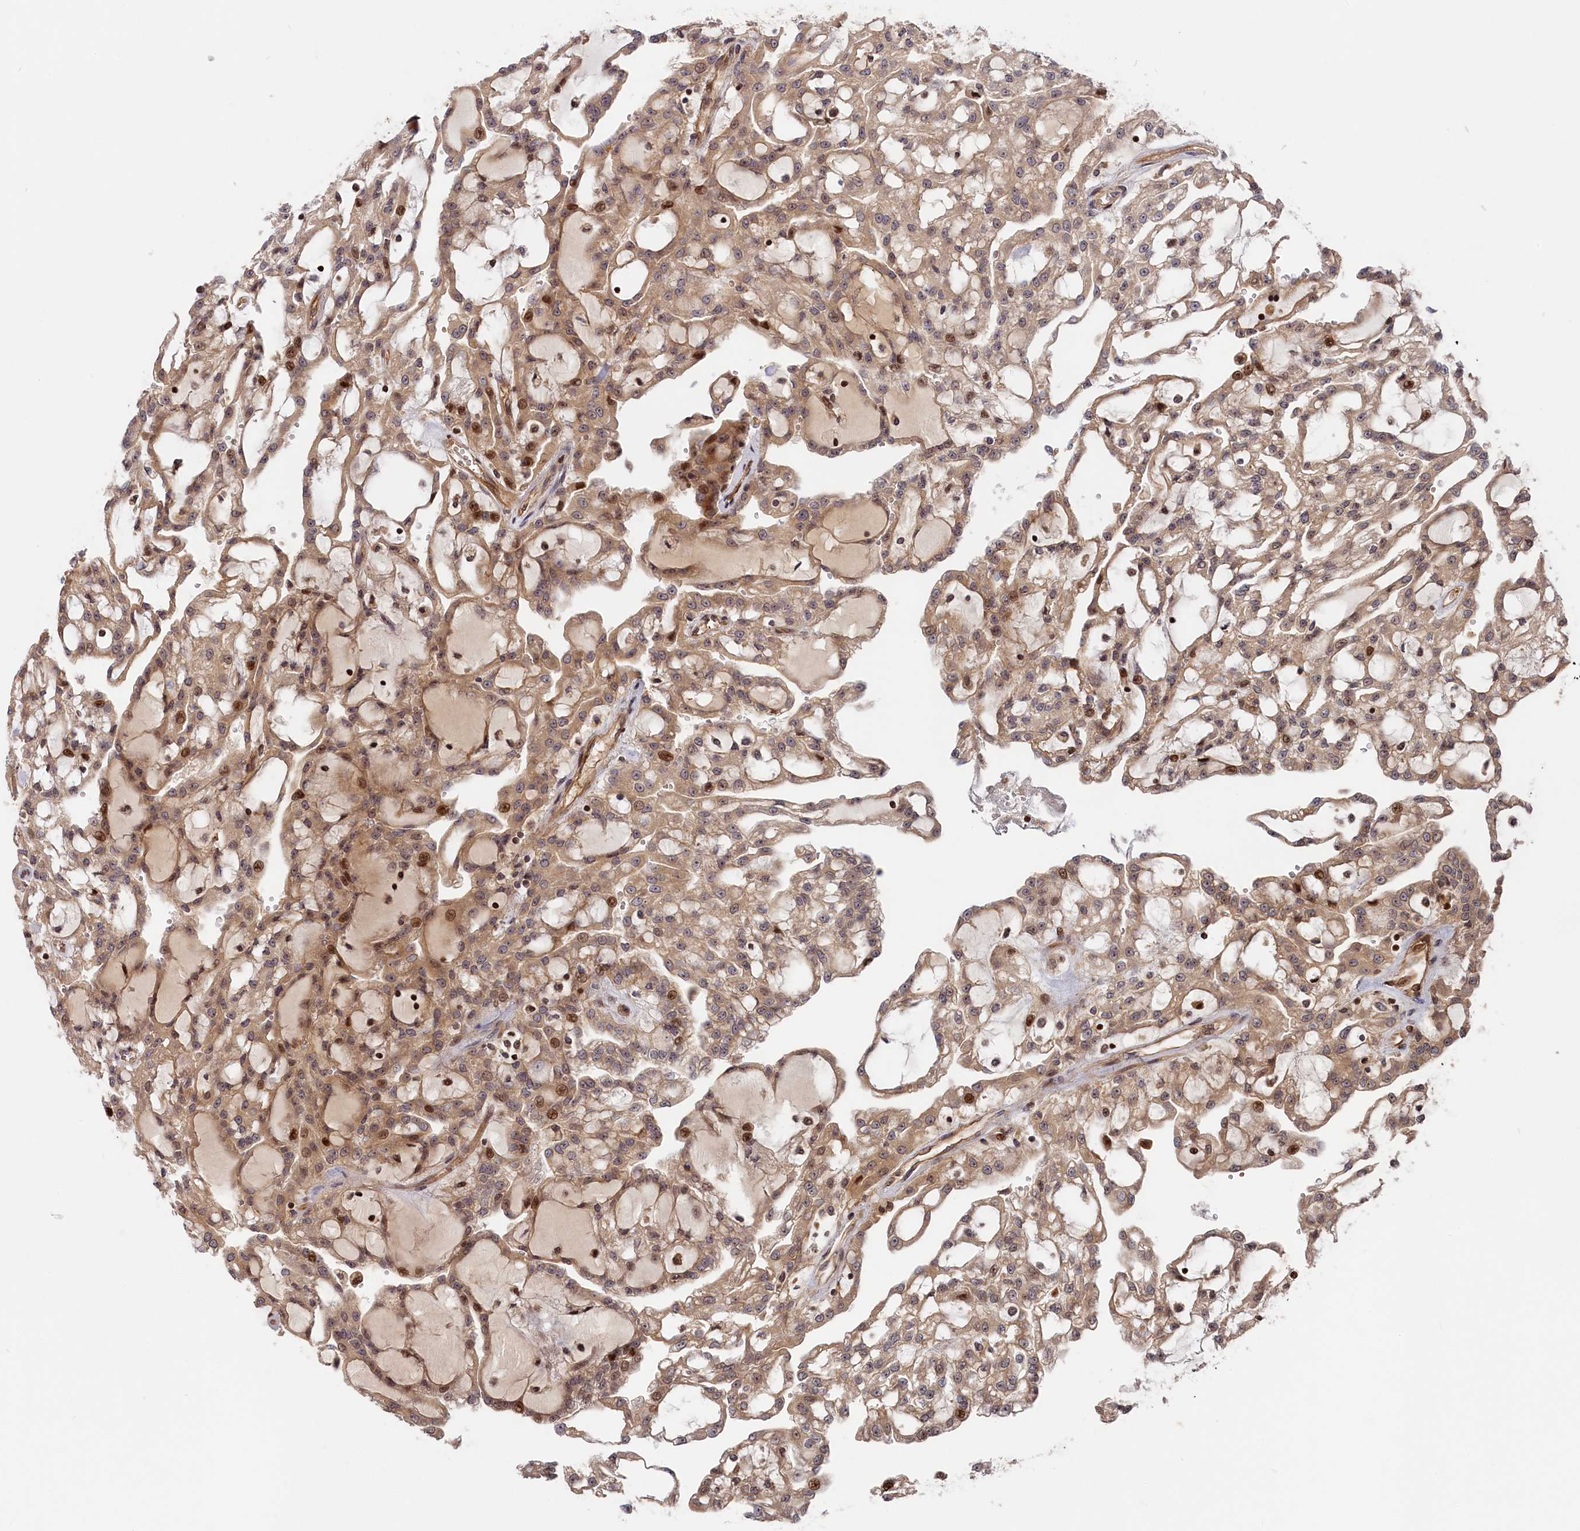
{"staining": {"intensity": "moderate", "quantity": ">75%", "location": "cytoplasmic/membranous,nuclear"}, "tissue": "renal cancer", "cell_type": "Tumor cells", "image_type": "cancer", "snomed": [{"axis": "morphology", "description": "Adenocarcinoma, NOS"}, {"axis": "topography", "description": "Kidney"}], "caption": "This is an image of immunohistochemistry (IHC) staining of adenocarcinoma (renal), which shows moderate expression in the cytoplasmic/membranous and nuclear of tumor cells.", "gene": "CEP44", "patient": {"sex": "male", "age": 63}}